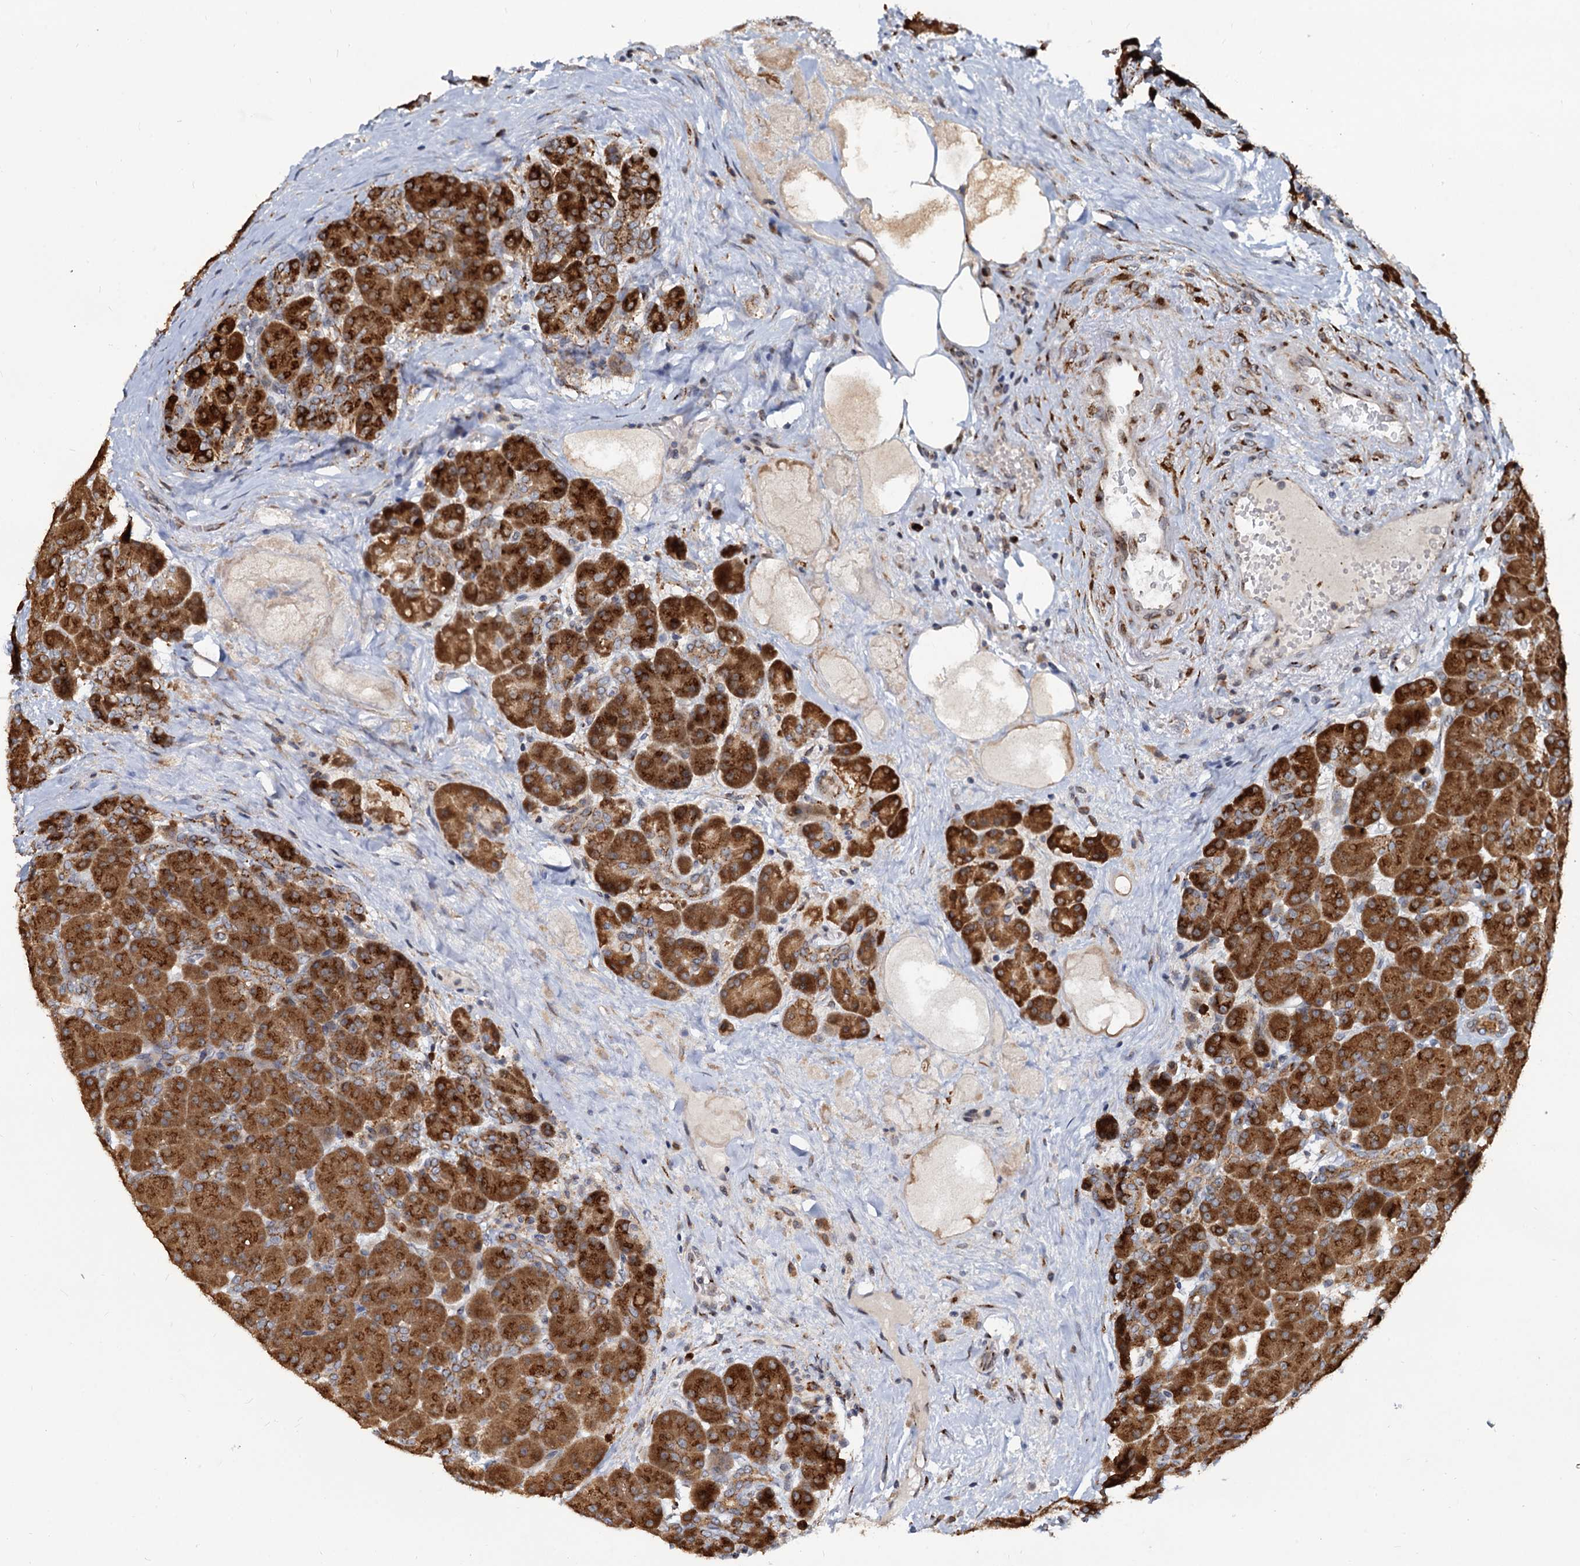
{"staining": {"intensity": "strong", "quantity": ">75%", "location": "cytoplasmic/membranous"}, "tissue": "pancreas", "cell_type": "Exocrine glandular cells", "image_type": "normal", "snomed": [{"axis": "morphology", "description": "Normal tissue, NOS"}, {"axis": "topography", "description": "Pancreas"}], "caption": "High-magnification brightfield microscopy of benign pancreas stained with DAB (brown) and counterstained with hematoxylin (blue). exocrine glandular cells exhibit strong cytoplasmic/membranous positivity is appreciated in about>75% of cells.", "gene": "SAAL1", "patient": {"sex": "male", "age": 66}}